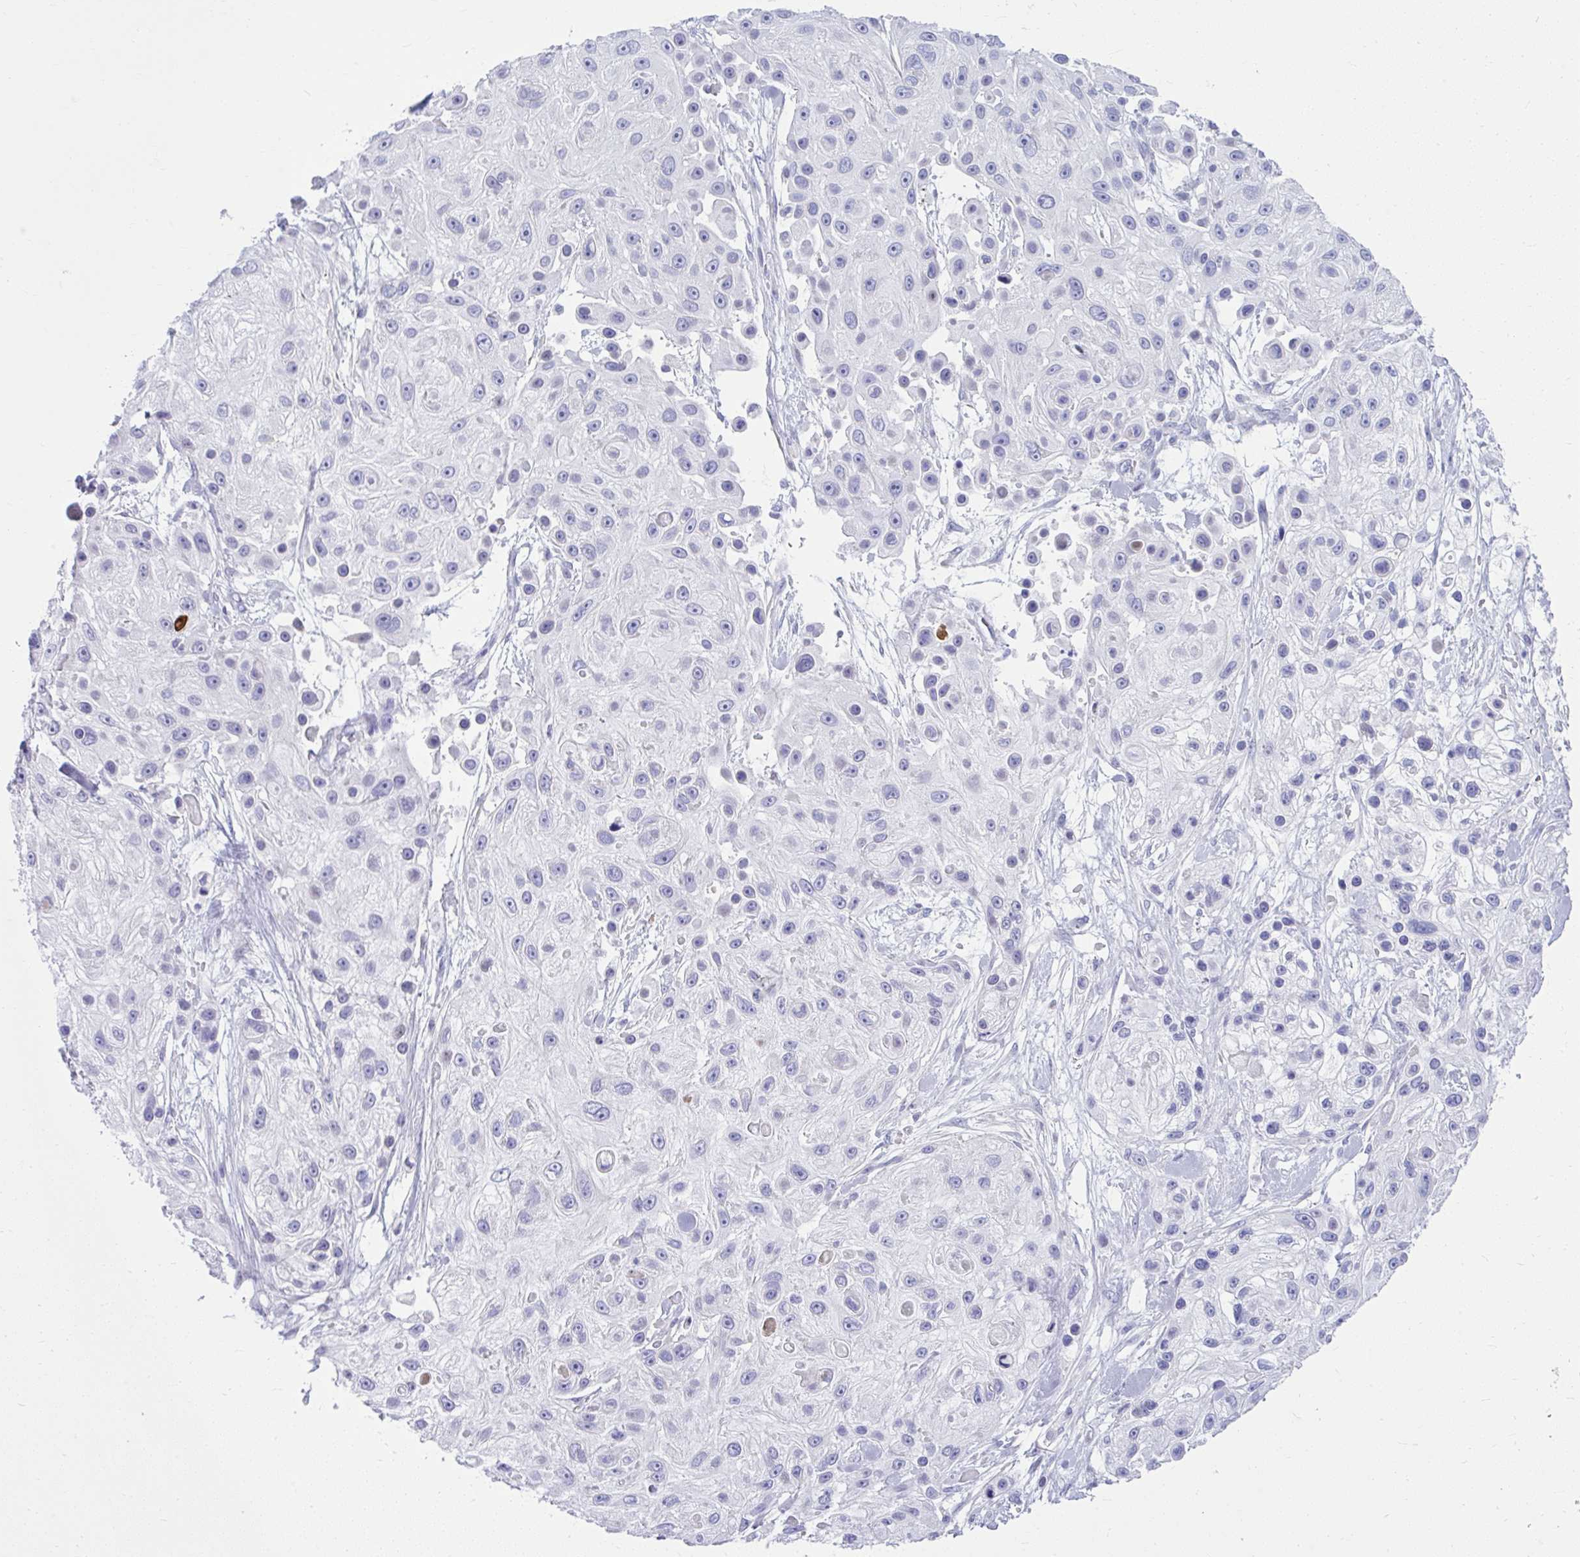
{"staining": {"intensity": "negative", "quantity": "none", "location": "none"}, "tissue": "skin cancer", "cell_type": "Tumor cells", "image_type": "cancer", "snomed": [{"axis": "morphology", "description": "Squamous cell carcinoma, NOS"}, {"axis": "topography", "description": "Skin"}], "caption": "Protein analysis of skin squamous cell carcinoma reveals no significant staining in tumor cells.", "gene": "ISL1", "patient": {"sex": "male", "age": 67}}